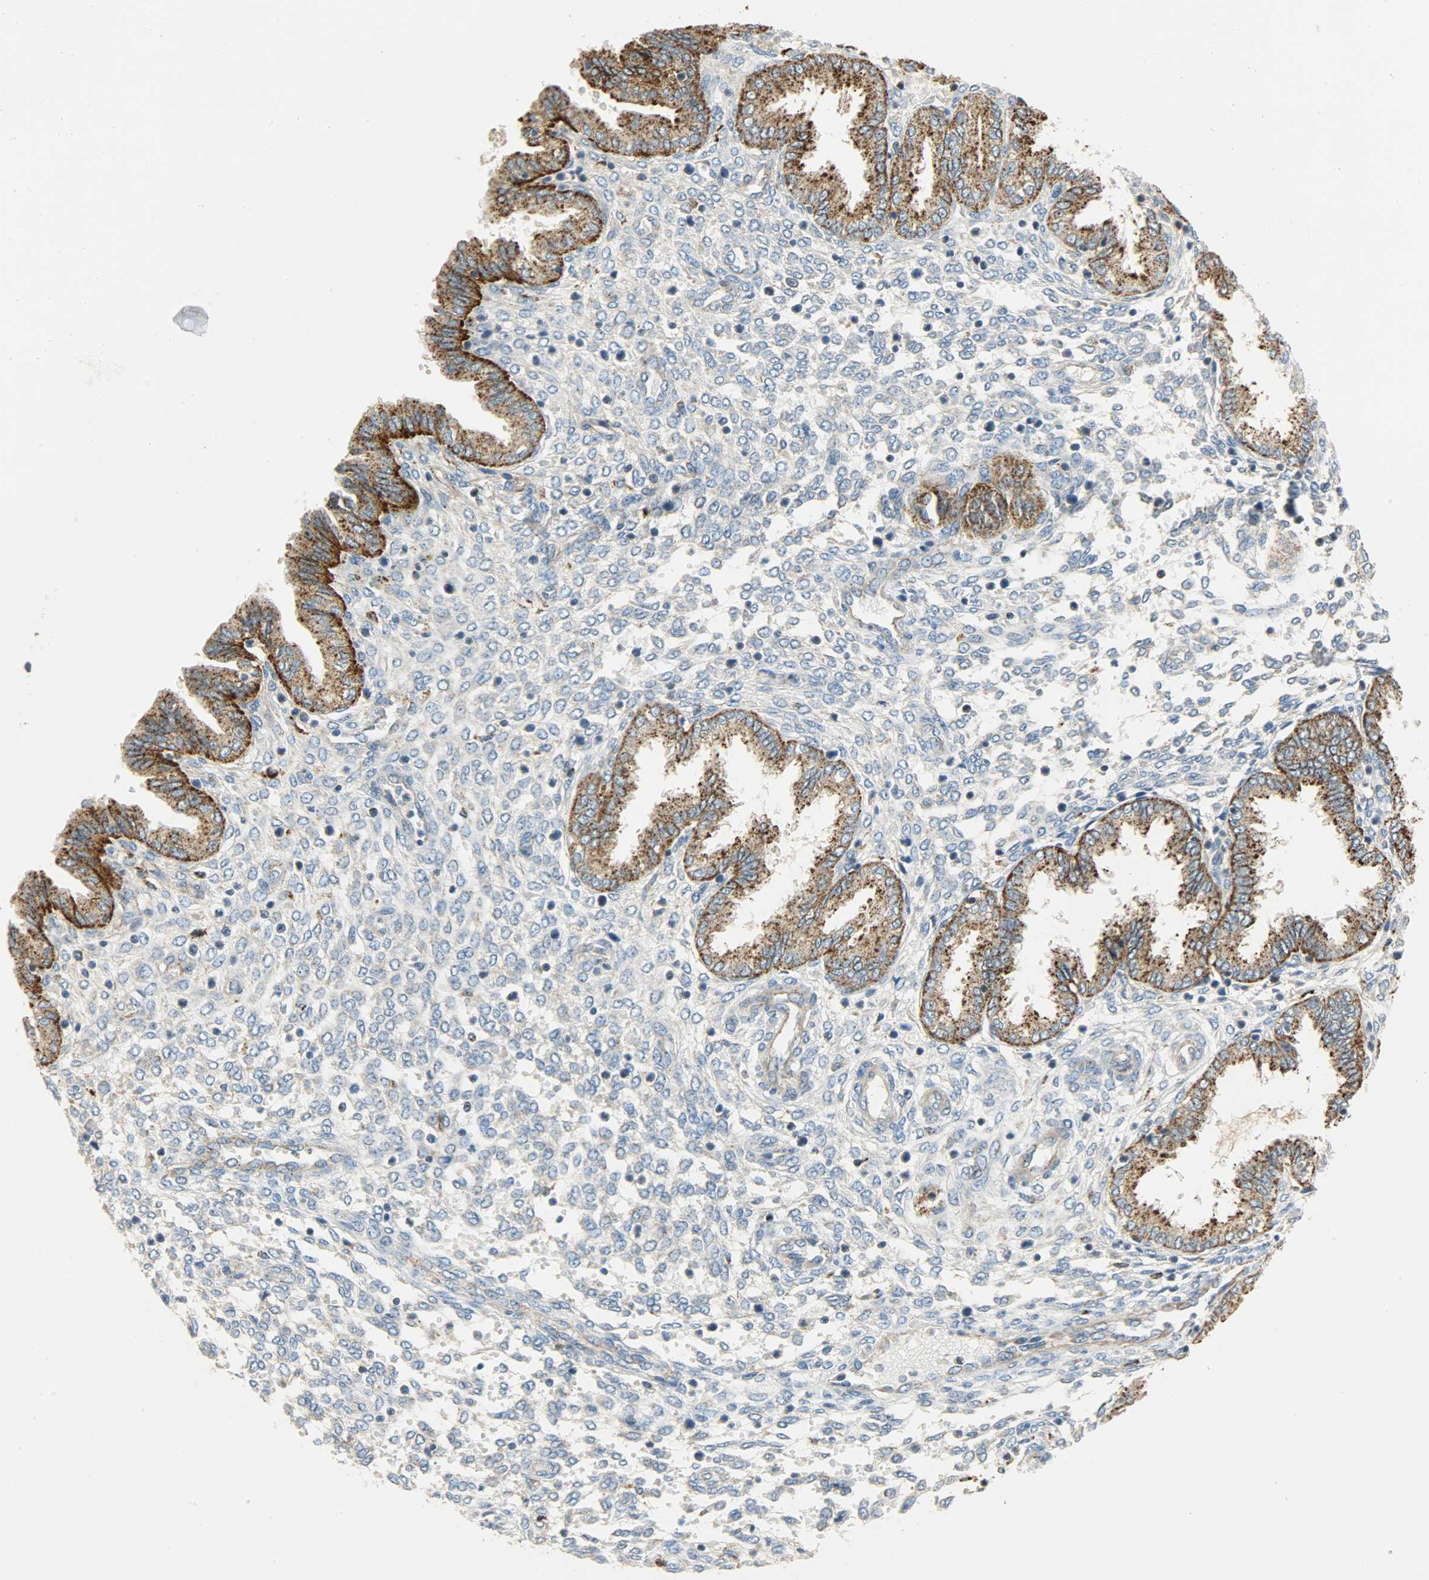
{"staining": {"intensity": "negative", "quantity": "none", "location": "none"}, "tissue": "endometrium", "cell_type": "Cells in endometrial stroma", "image_type": "normal", "snomed": [{"axis": "morphology", "description": "Normal tissue, NOS"}, {"axis": "topography", "description": "Endometrium"}], "caption": "This is an IHC photomicrograph of normal endometrium. There is no staining in cells in endometrial stroma.", "gene": "ASAH1", "patient": {"sex": "female", "age": 33}}